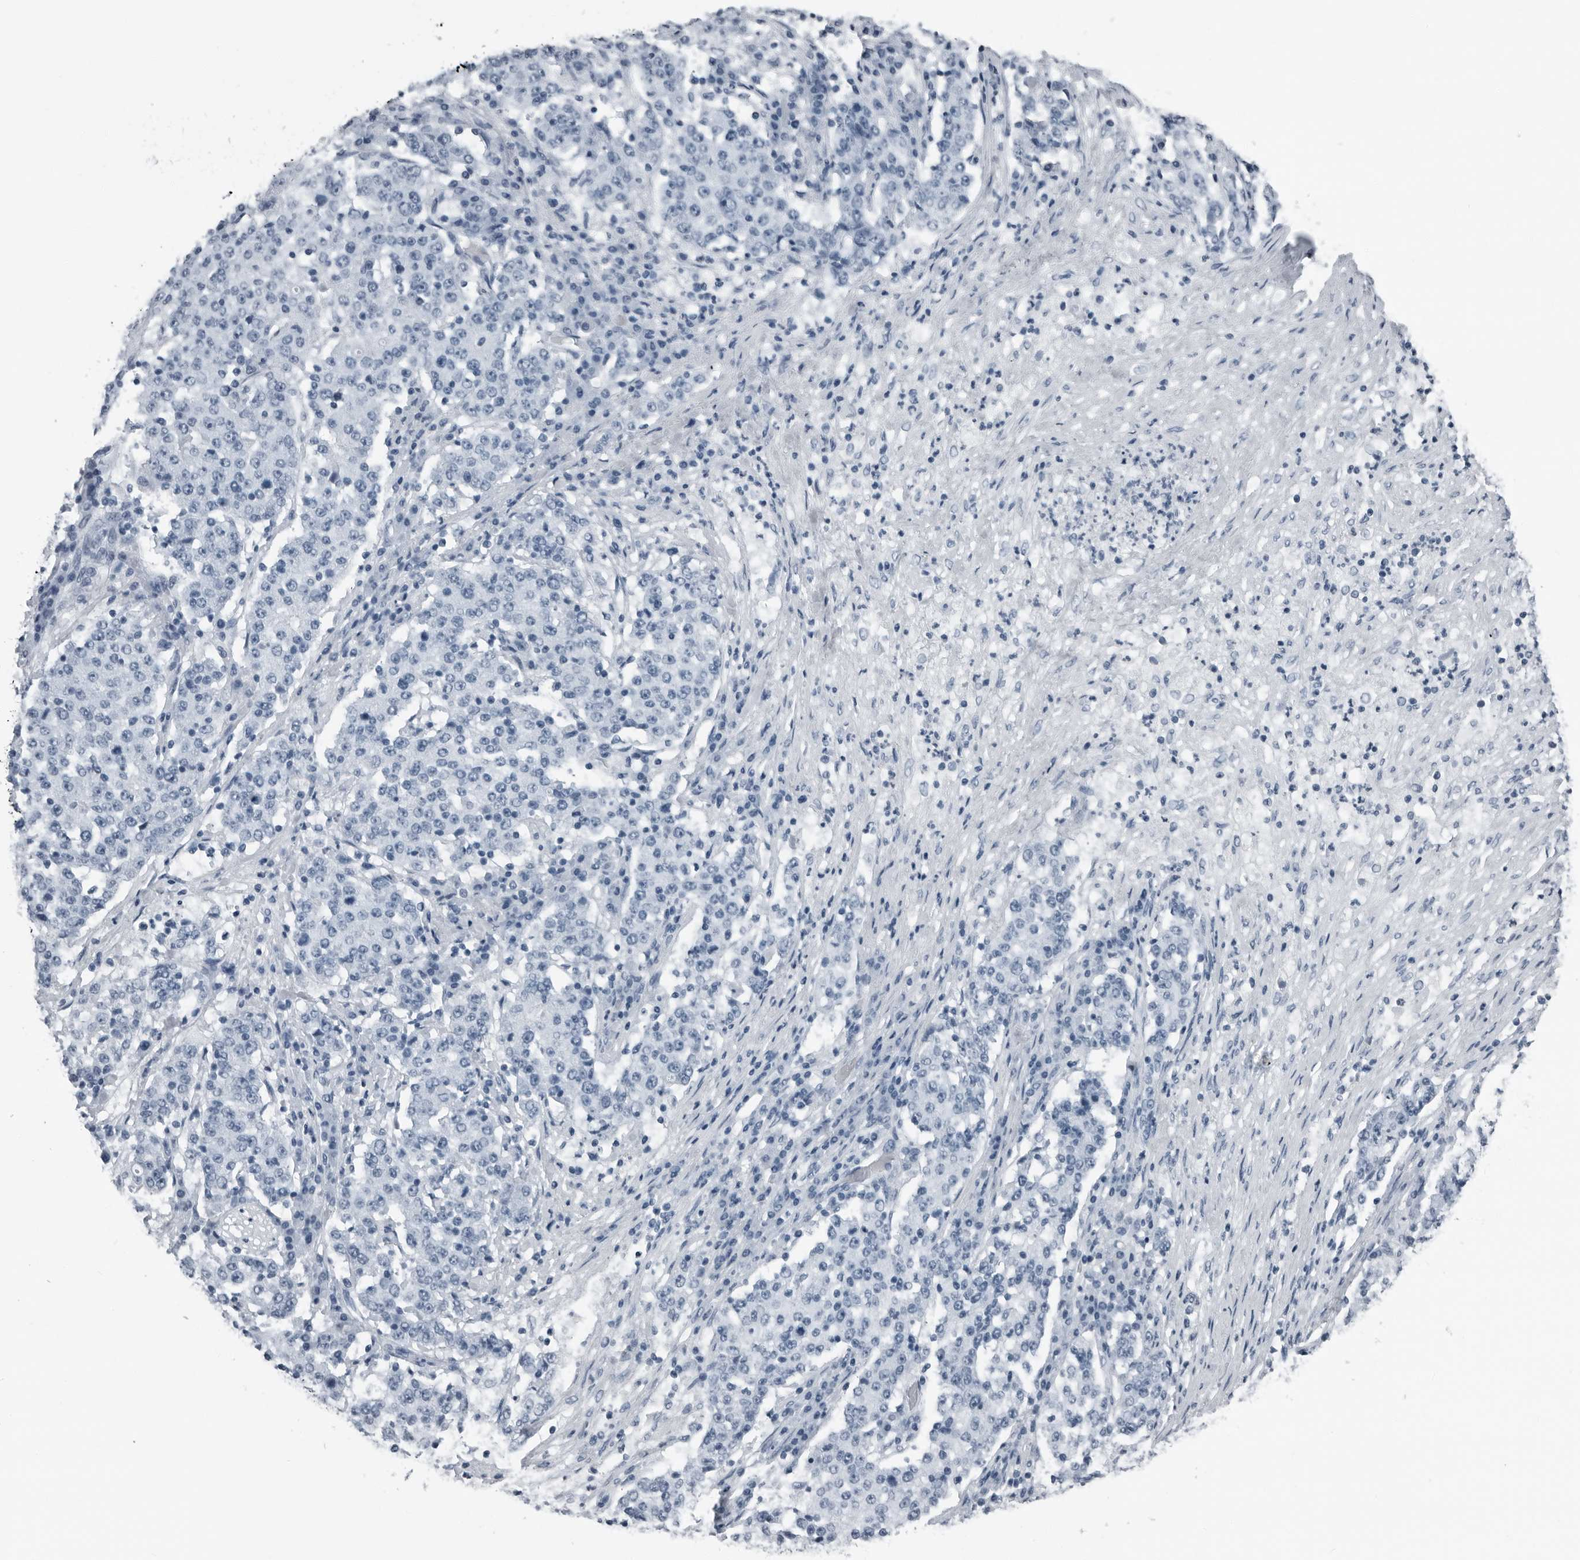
{"staining": {"intensity": "negative", "quantity": "none", "location": "none"}, "tissue": "stomach cancer", "cell_type": "Tumor cells", "image_type": "cancer", "snomed": [{"axis": "morphology", "description": "Adenocarcinoma, NOS"}, {"axis": "topography", "description": "Stomach"}], "caption": "High magnification brightfield microscopy of adenocarcinoma (stomach) stained with DAB (3,3'-diaminobenzidine) (brown) and counterstained with hematoxylin (blue): tumor cells show no significant positivity.", "gene": "PRSS1", "patient": {"sex": "male", "age": 59}}